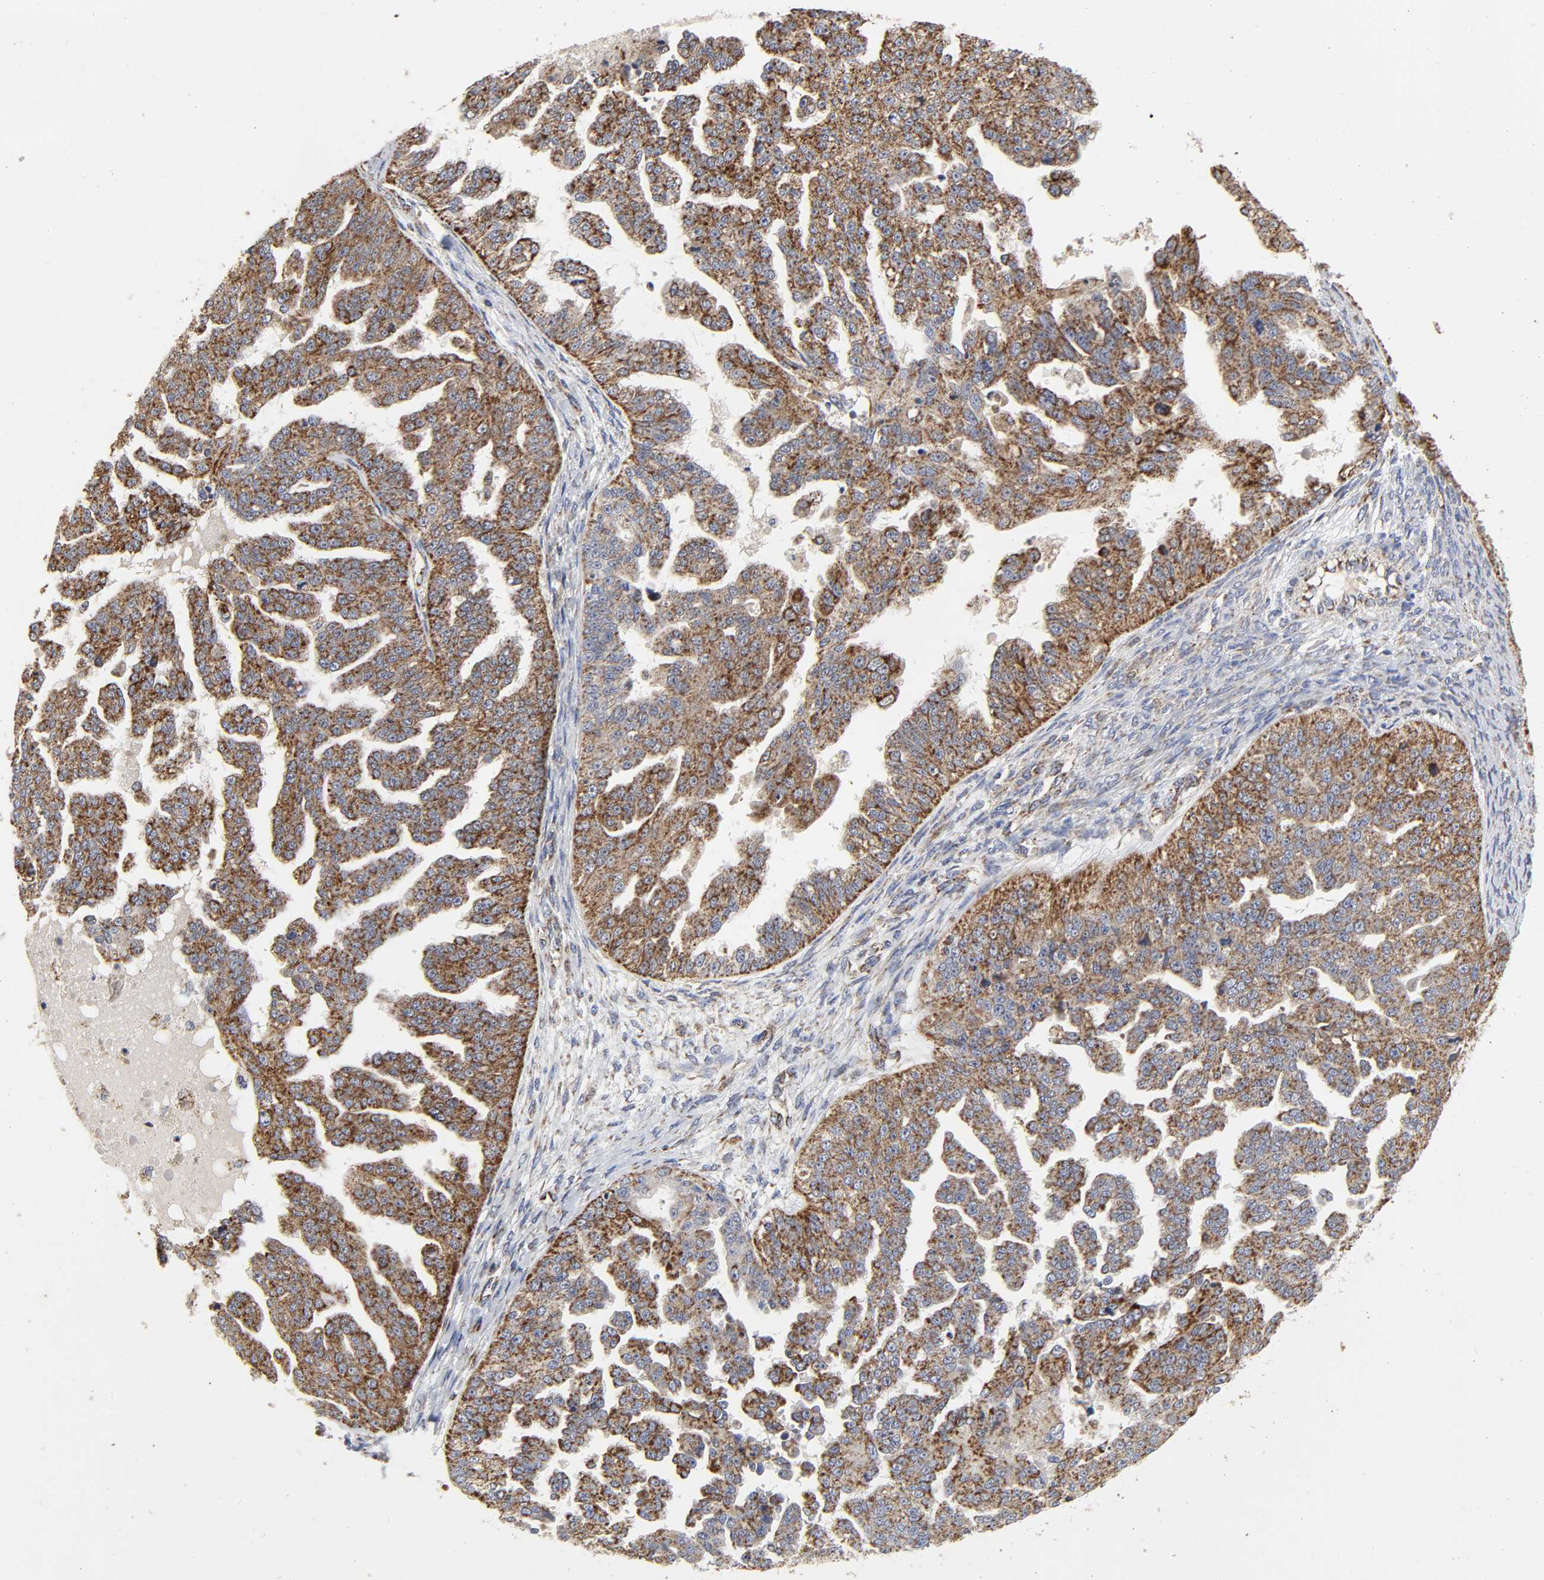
{"staining": {"intensity": "strong", "quantity": ">75%", "location": "cytoplasmic/membranous"}, "tissue": "ovarian cancer", "cell_type": "Tumor cells", "image_type": "cancer", "snomed": [{"axis": "morphology", "description": "Cystadenocarcinoma, serous, NOS"}, {"axis": "topography", "description": "Ovary"}], "caption": "Immunohistochemistry (IHC) image of human ovarian cancer (serous cystadenocarcinoma) stained for a protein (brown), which reveals high levels of strong cytoplasmic/membranous positivity in about >75% of tumor cells.", "gene": "COX6B1", "patient": {"sex": "female", "age": 58}}